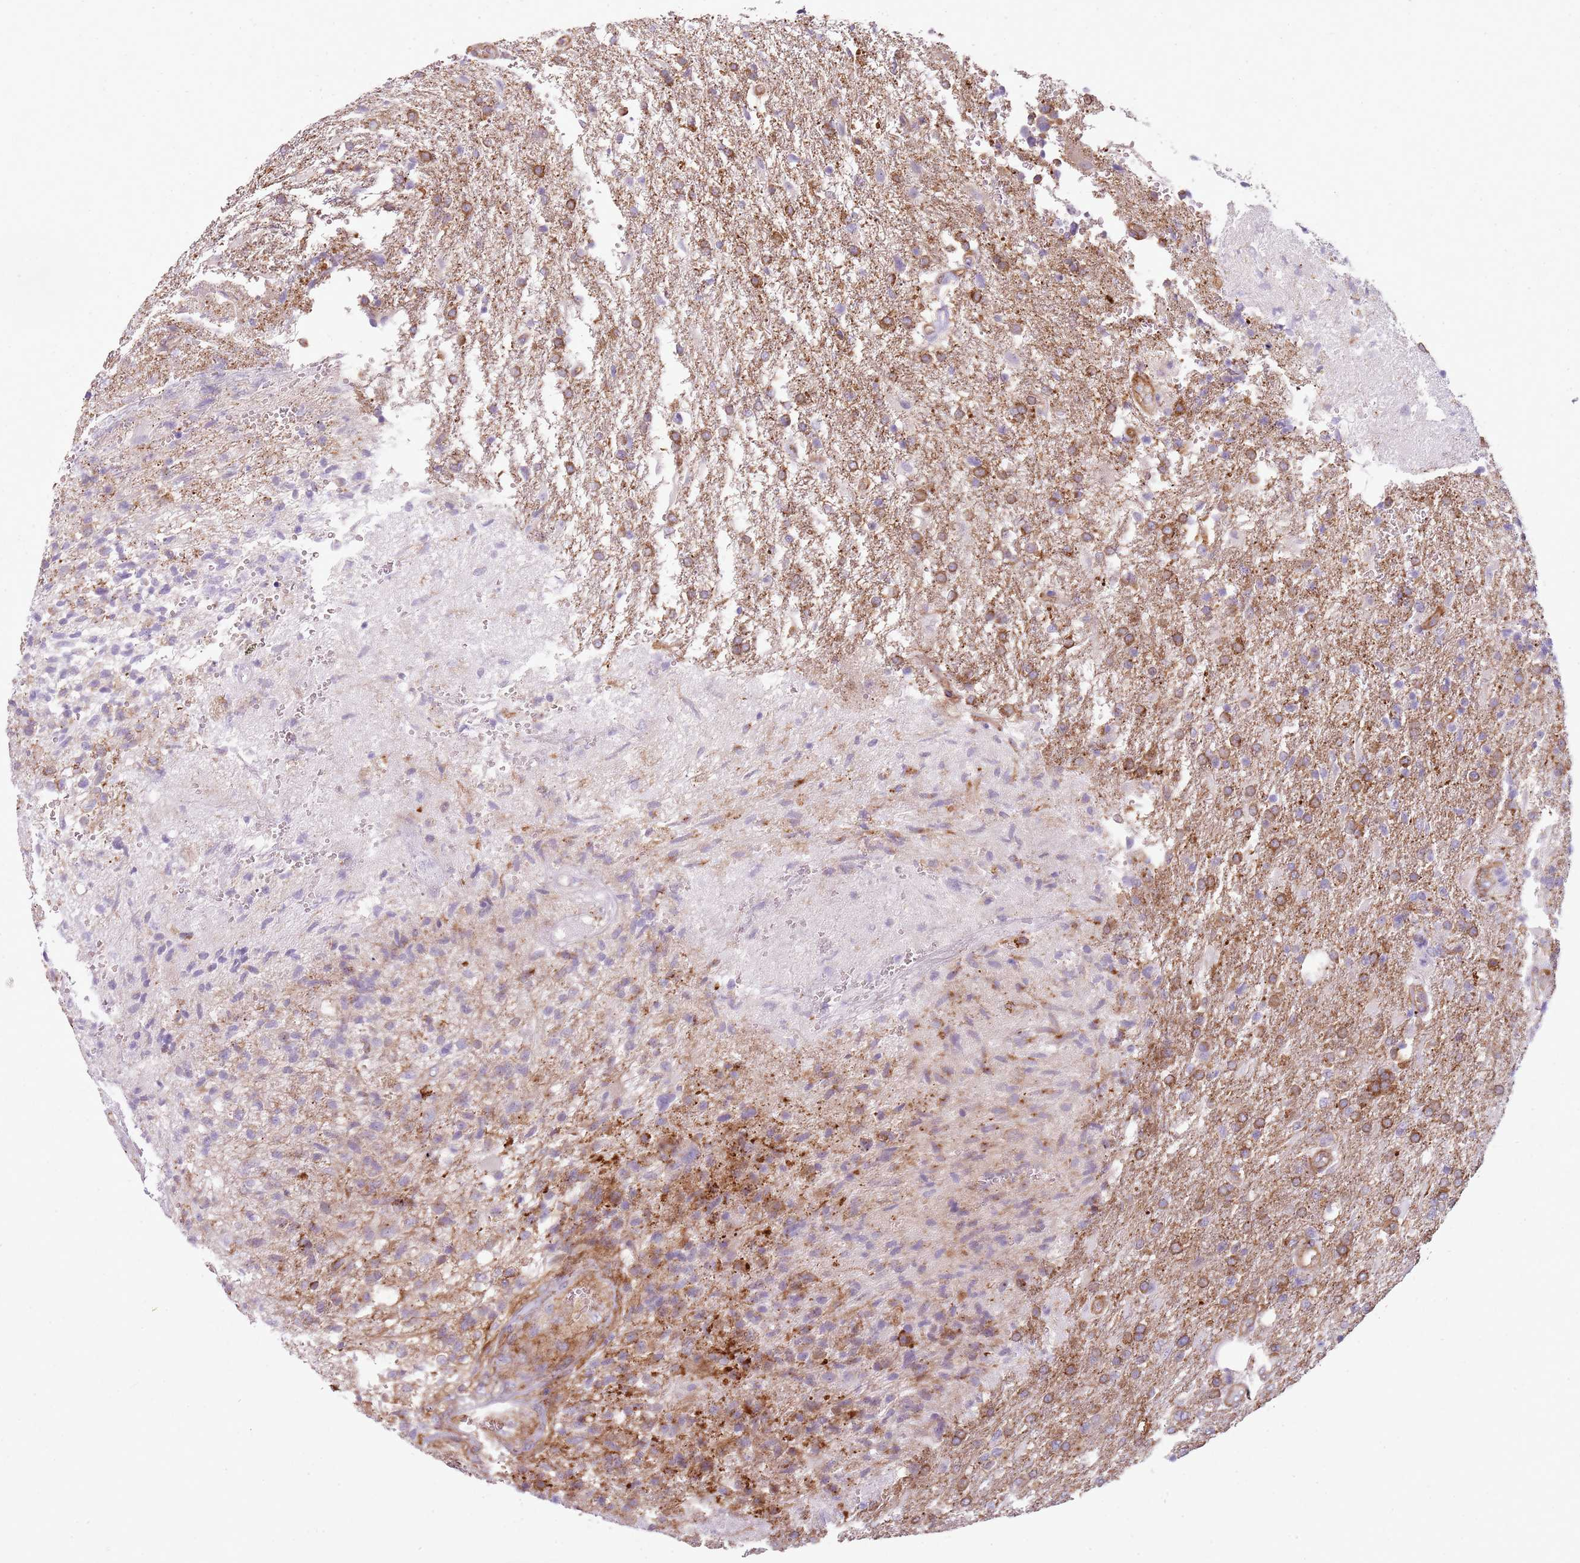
{"staining": {"intensity": "moderate", "quantity": "<25%", "location": "cytoplasmic/membranous"}, "tissue": "glioma", "cell_type": "Tumor cells", "image_type": "cancer", "snomed": [{"axis": "morphology", "description": "Glioma, malignant, High grade"}, {"axis": "topography", "description": "Brain"}], "caption": "An IHC image of neoplastic tissue is shown. Protein staining in brown highlights moderate cytoplasmic/membranous positivity in malignant high-grade glioma within tumor cells.", "gene": "SNX1", "patient": {"sex": "male", "age": 56}}